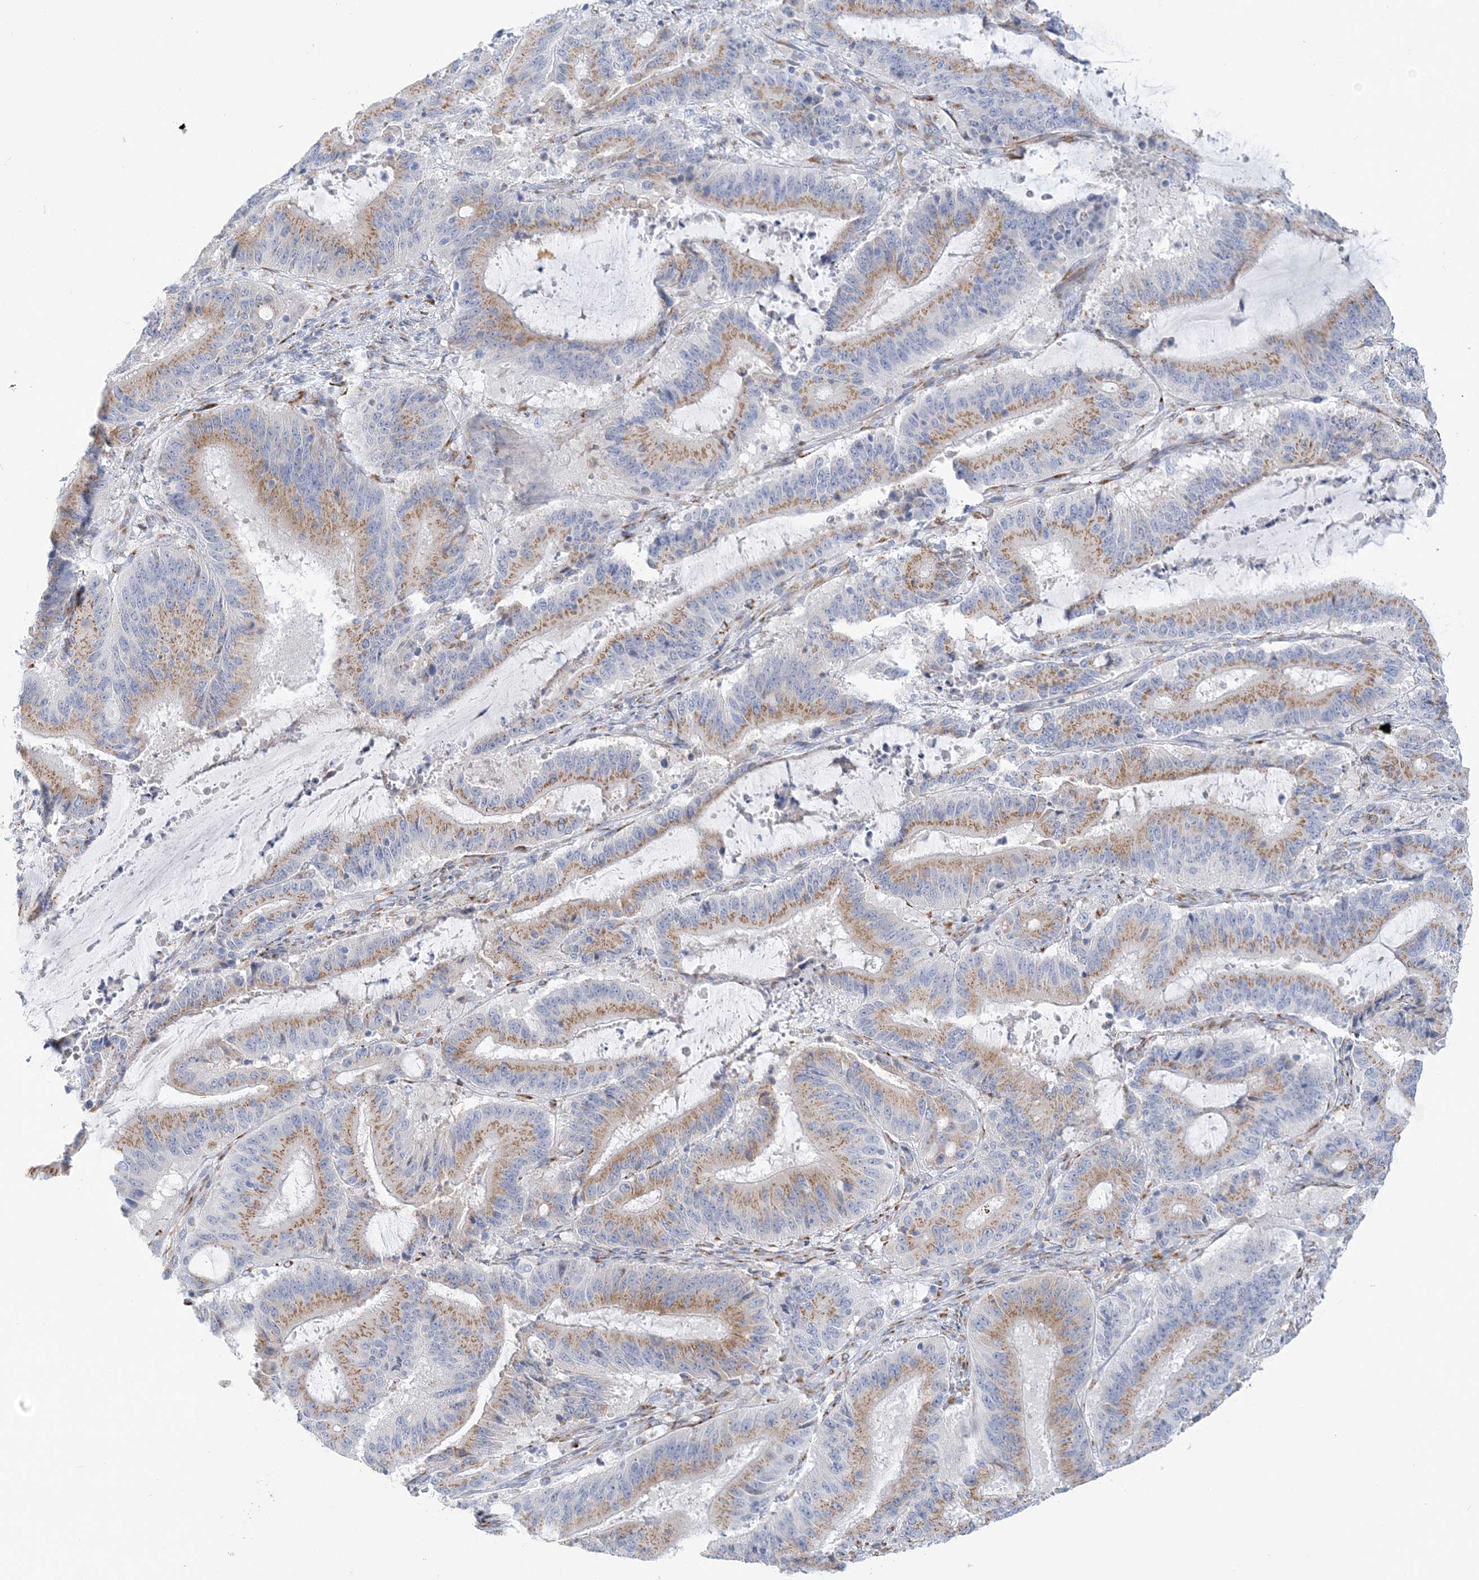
{"staining": {"intensity": "moderate", "quantity": ">75%", "location": "cytoplasmic/membranous"}, "tissue": "liver cancer", "cell_type": "Tumor cells", "image_type": "cancer", "snomed": [{"axis": "morphology", "description": "Normal tissue, NOS"}, {"axis": "morphology", "description": "Cholangiocarcinoma"}, {"axis": "topography", "description": "Liver"}, {"axis": "topography", "description": "Peripheral nerve tissue"}], "caption": "Tumor cells show medium levels of moderate cytoplasmic/membranous staining in about >75% of cells in human liver cancer. Using DAB (3,3'-diaminobenzidine) (brown) and hematoxylin (blue) stains, captured at high magnification using brightfield microscopy.", "gene": "PLEKHG4B", "patient": {"sex": "female", "age": 73}}